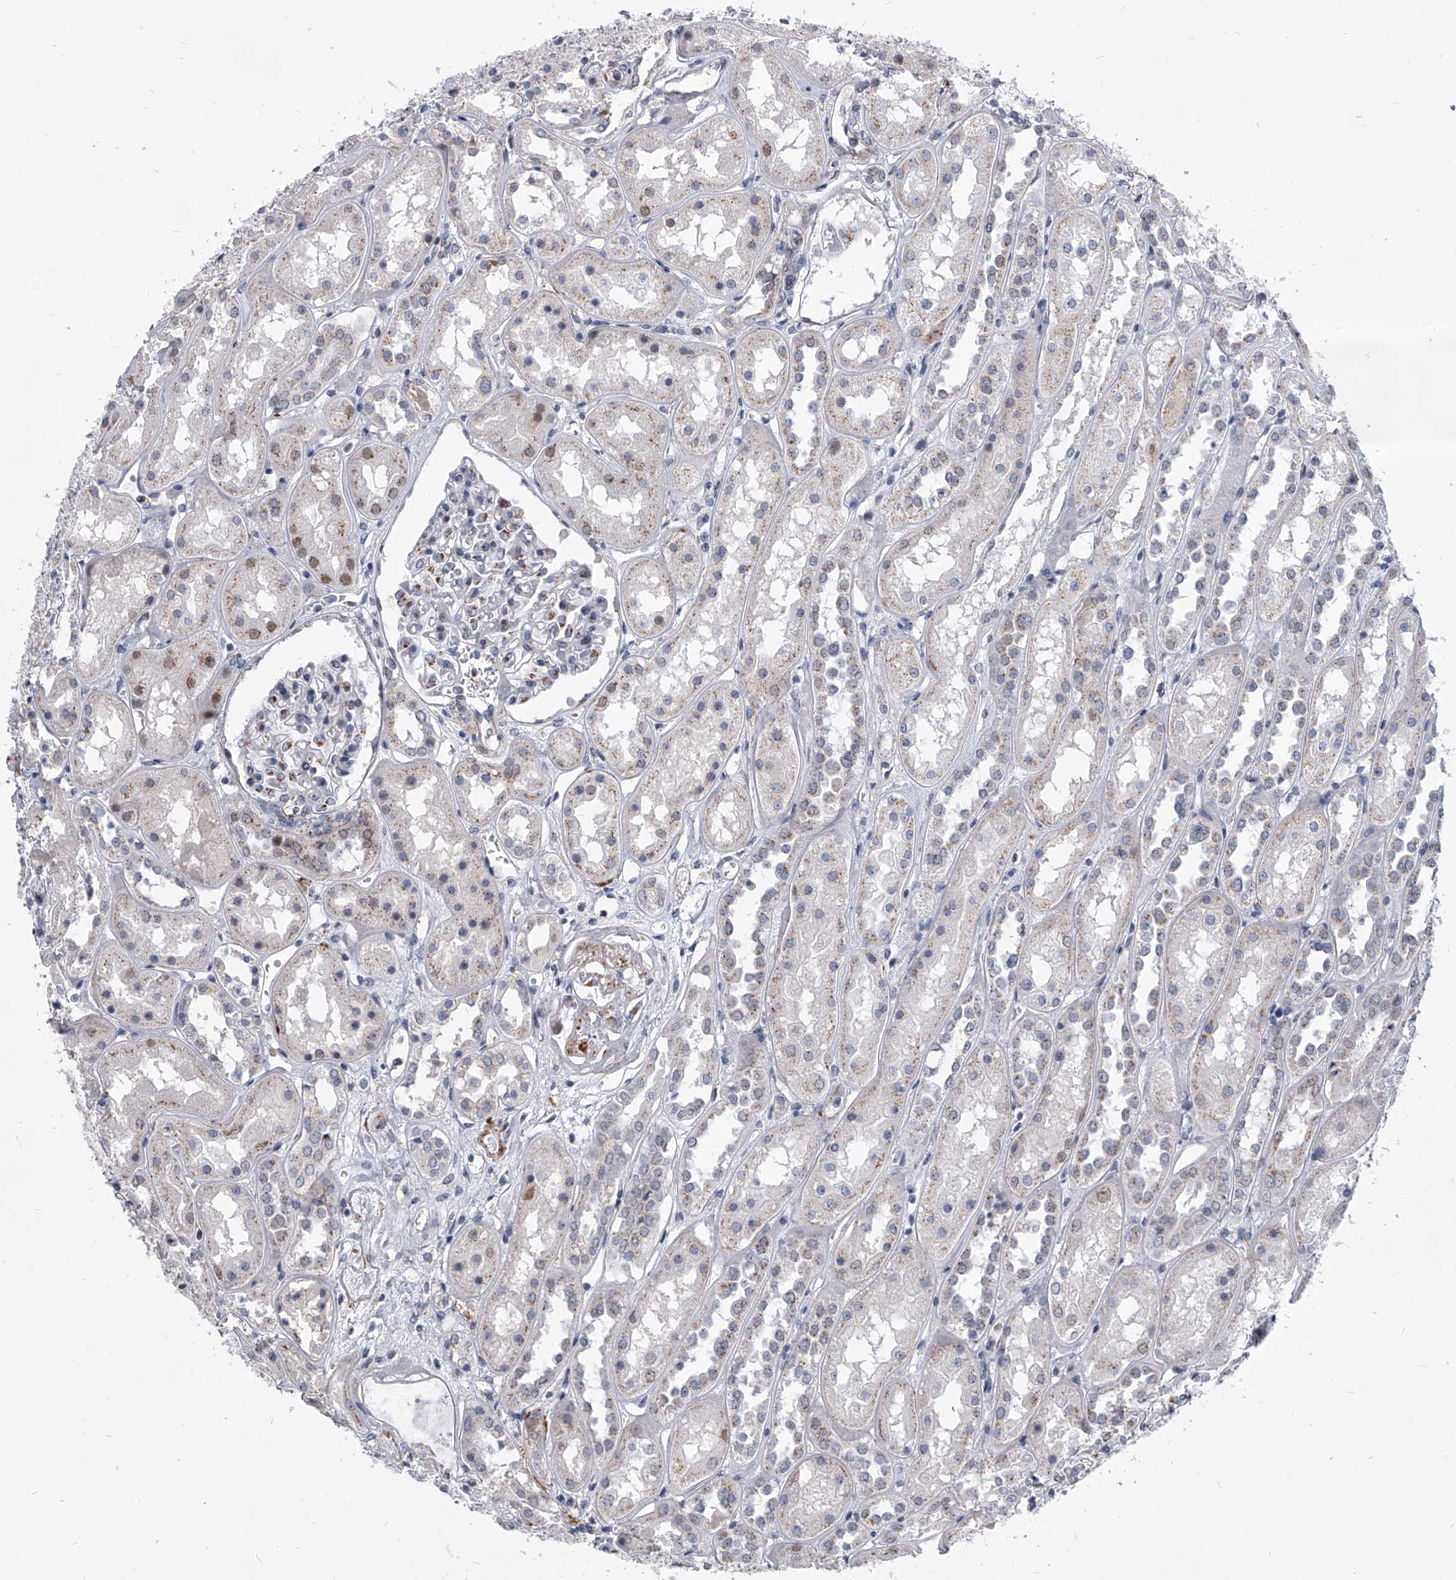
{"staining": {"intensity": "moderate", "quantity": "<25%", "location": "cytoplasmic/membranous"}, "tissue": "kidney", "cell_type": "Cells in glomeruli", "image_type": "normal", "snomed": [{"axis": "morphology", "description": "Normal tissue, NOS"}, {"axis": "topography", "description": "Kidney"}], "caption": "Cells in glomeruli reveal moderate cytoplasmic/membranous expression in approximately <25% of cells in normal kidney.", "gene": "EVA1C", "patient": {"sex": "male", "age": 70}}